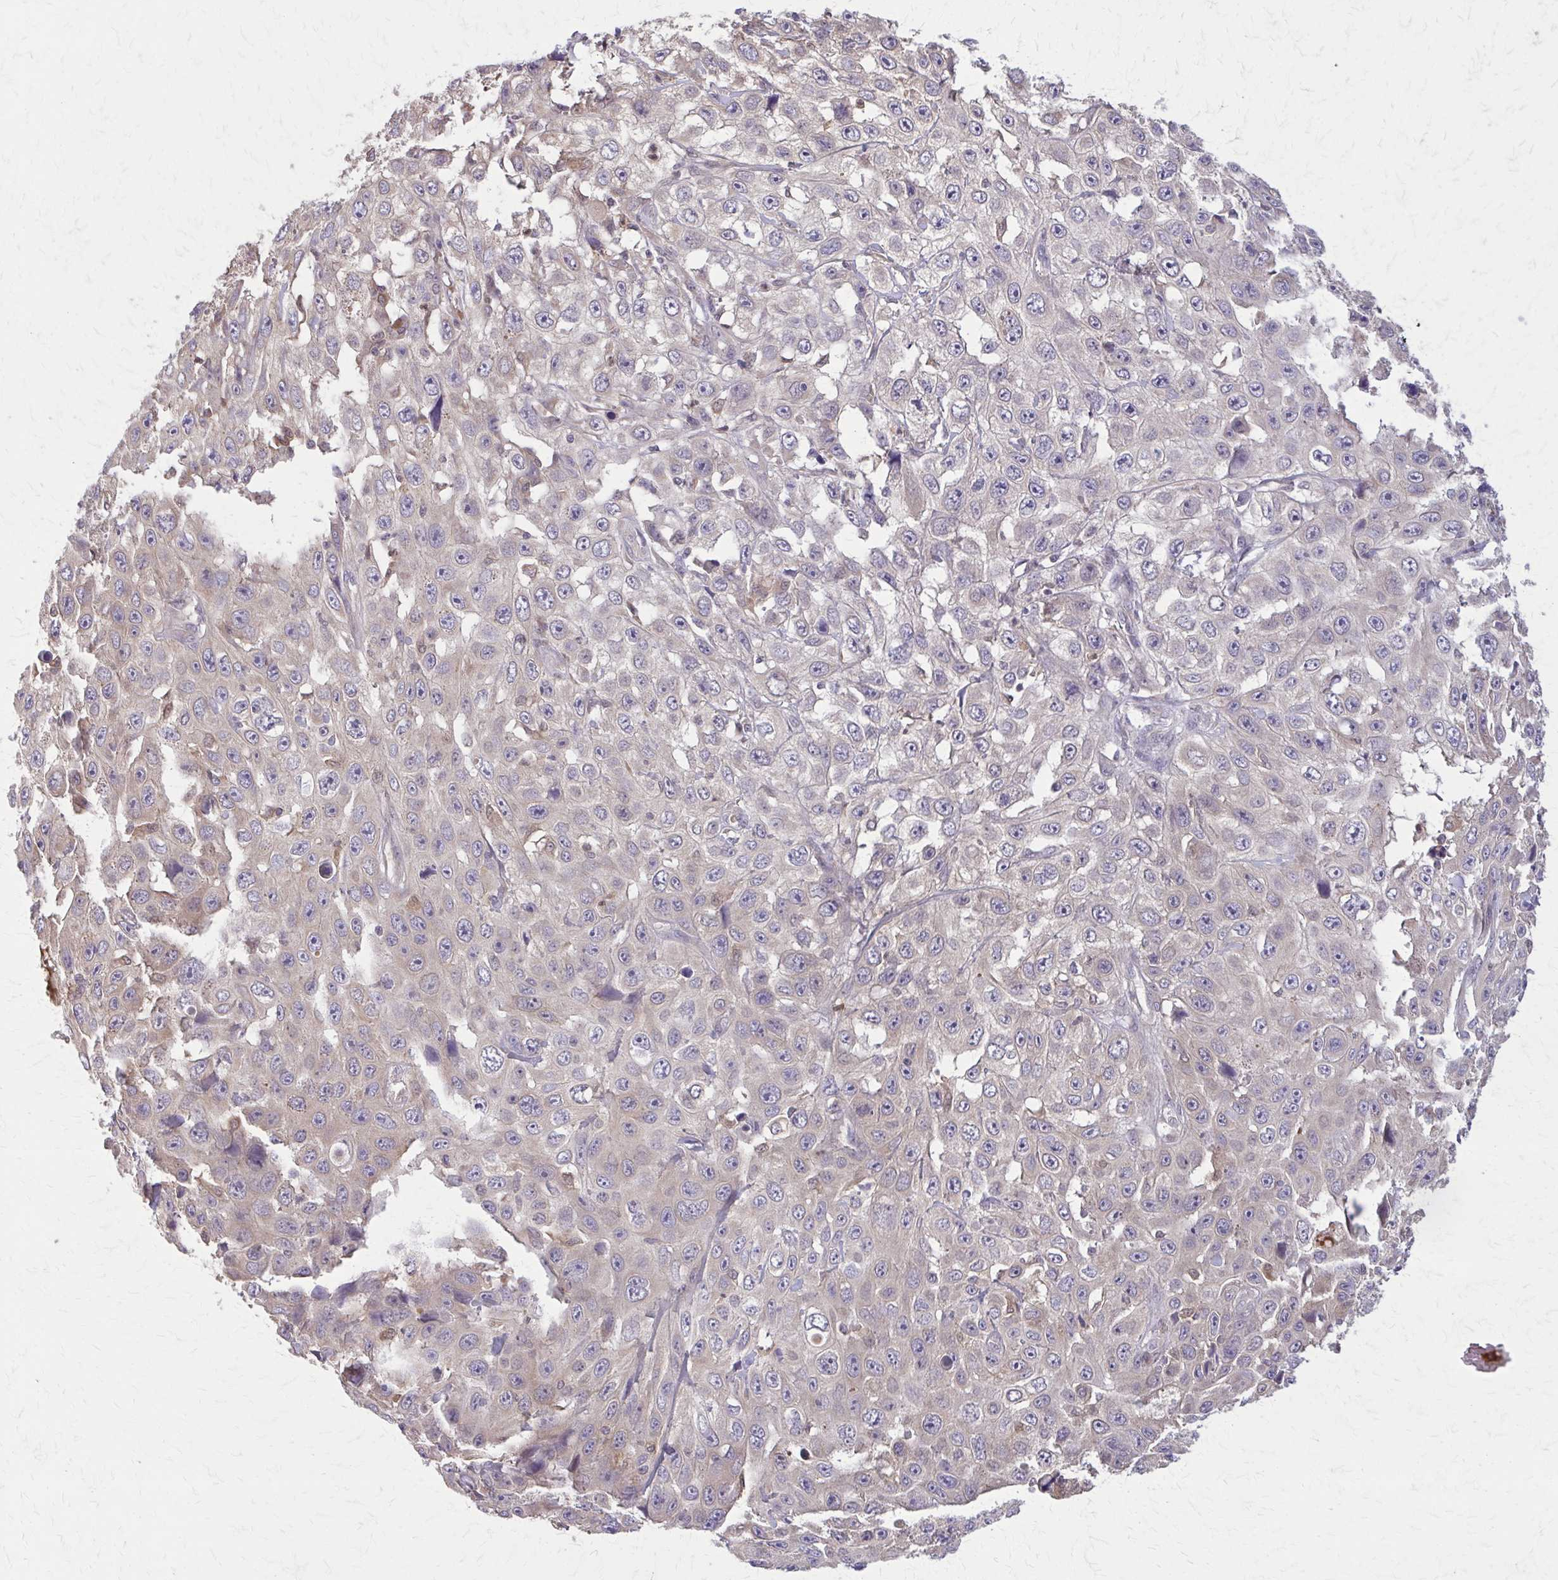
{"staining": {"intensity": "weak", "quantity": "<25%", "location": "cytoplasmic/membranous"}, "tissue": "skin cancer", "cell_type": "Tumor cells", "image_type": "cancer", "snomed": [{"axis": "morphology", "description": "Squamous cell carcinoma, NOS"}, {"axis": "topography", "description": "Skin"}], "caption": "The photomicrograph displays no staining of tumor cells in skin cancer. Nuclei are stained in blue.", "gene": "NRBF2", "patient": {"sex": "male", "age": 82}}